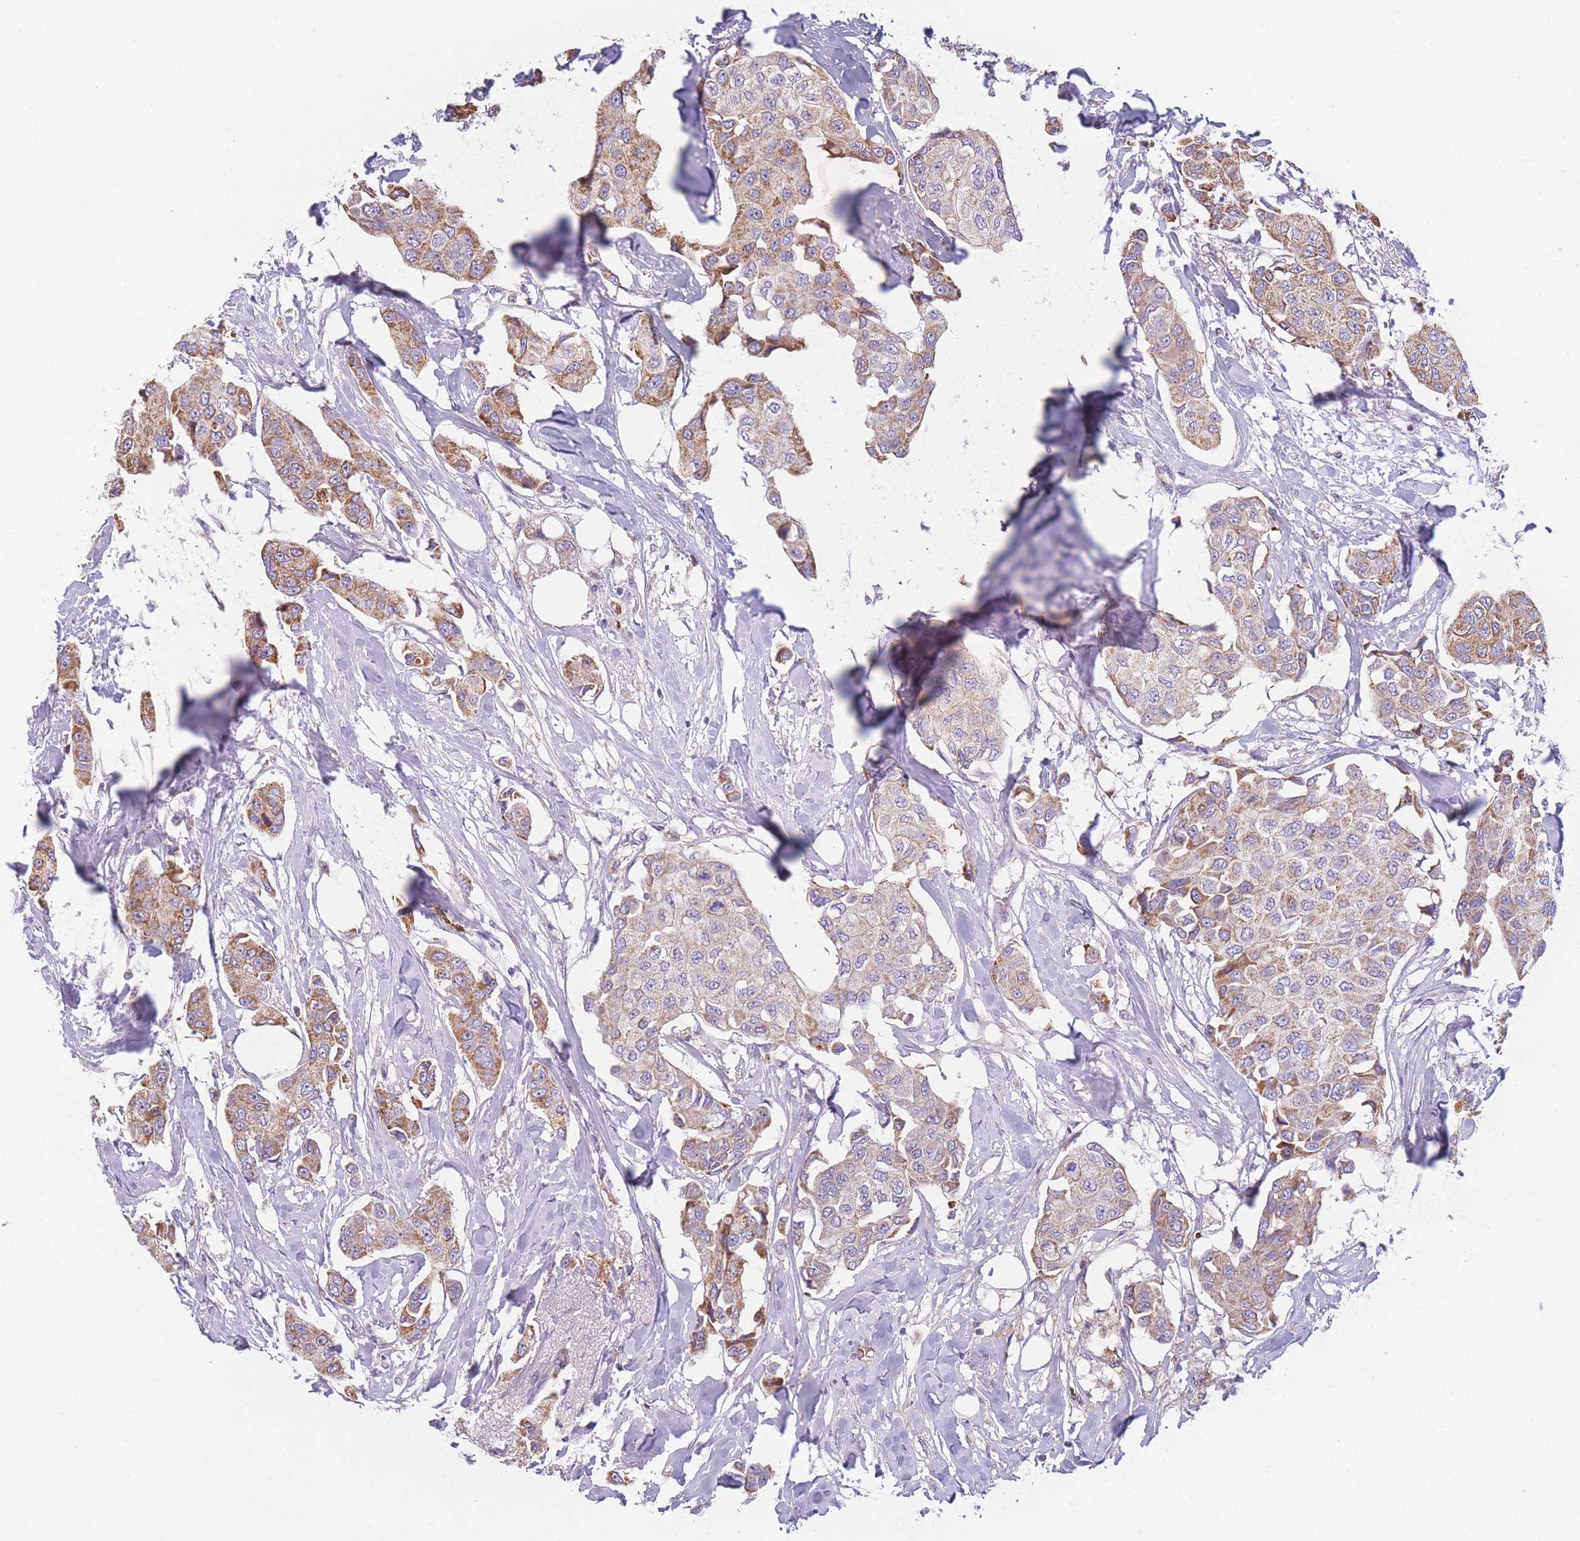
{"staining": {"intensity": "moderate", "quantity": "25%-75%", "location": "cytoplasmic/membranous"}, "tissue": "breast cancer", "cell_type": "Tumor cells", "image_type": "cancer", "snomed": [{"axis": "morphology", "description": "Duct carcinoma"}, {"axis": "topography", "description": "Breast"}], "caption": "The image reveals staining of breast cancer (intraductal carcinoma), revealing moderate cytoplasmic/membranous protein staining (brown color) within tumor cells. The staining was performed using DAB to visualize the protein expression in brown, while the nuclei were stained in blue with hematoxylin (Magnification: 20x).", "gene": "PRAM1", "patient": {"sex": "female", "age": 80}}